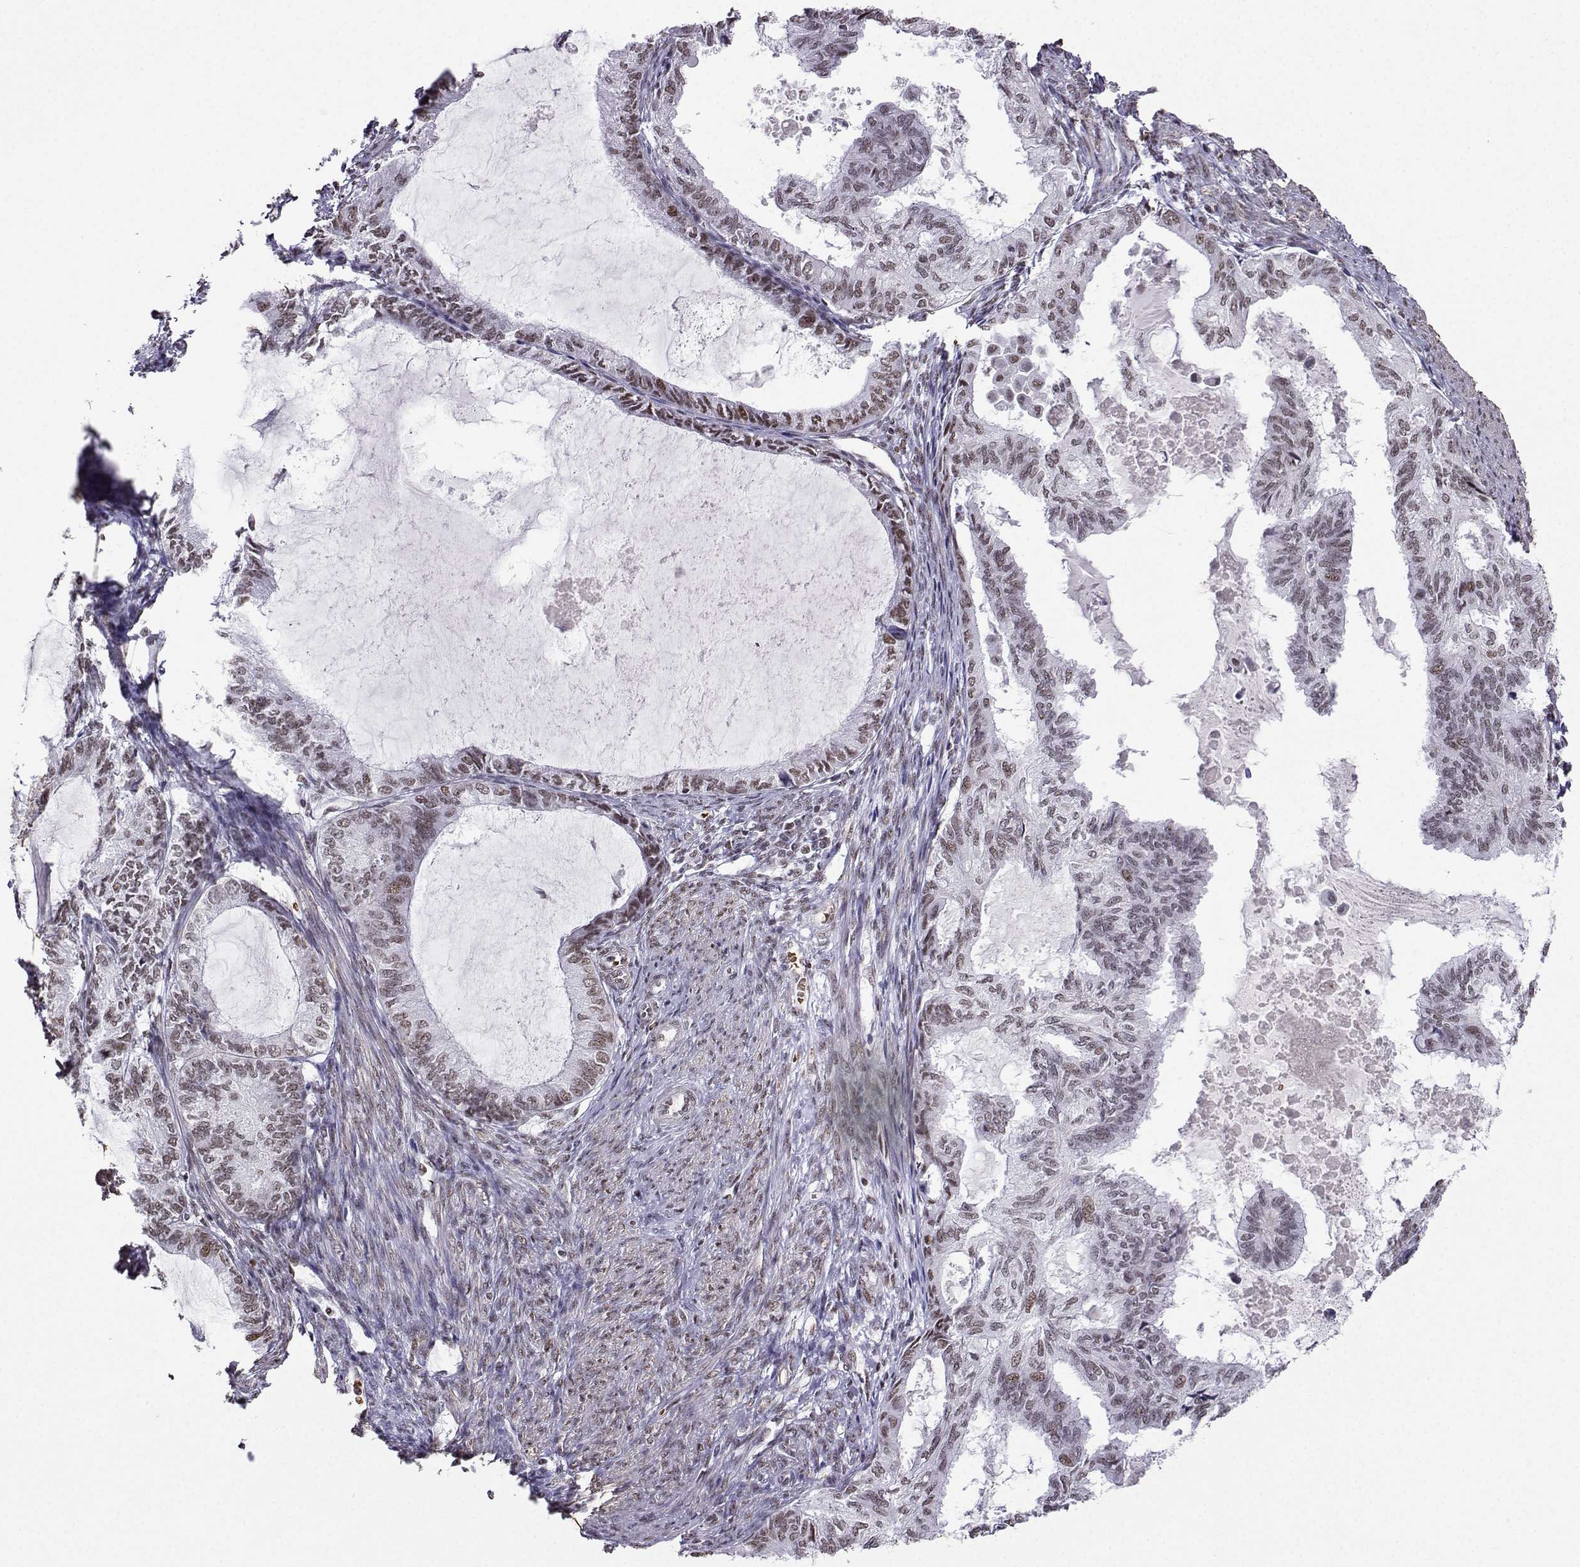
{"staining": {"intensity": "moderate", "quantity": "<25%", "location": "nuclear"}, "tissue": "endometrial cancer", "cell_type": "Tumor cells", "image_type": "cancer", "snomed": [{"axis": "morphology", "description": "Adenocarcinoma, NOS"}, {"axis": "topography", "description": "Endometrium"}], "caption": "Immunohistochemistry (IHC) (DAB (3,3'-diaminobenzidine)) staining of endometrial cancer displays moderate nuclear protein positivity in about <25% of tumor cells.", "gene": "CCNK", "patient": {"sex": "female", "age": 86}}